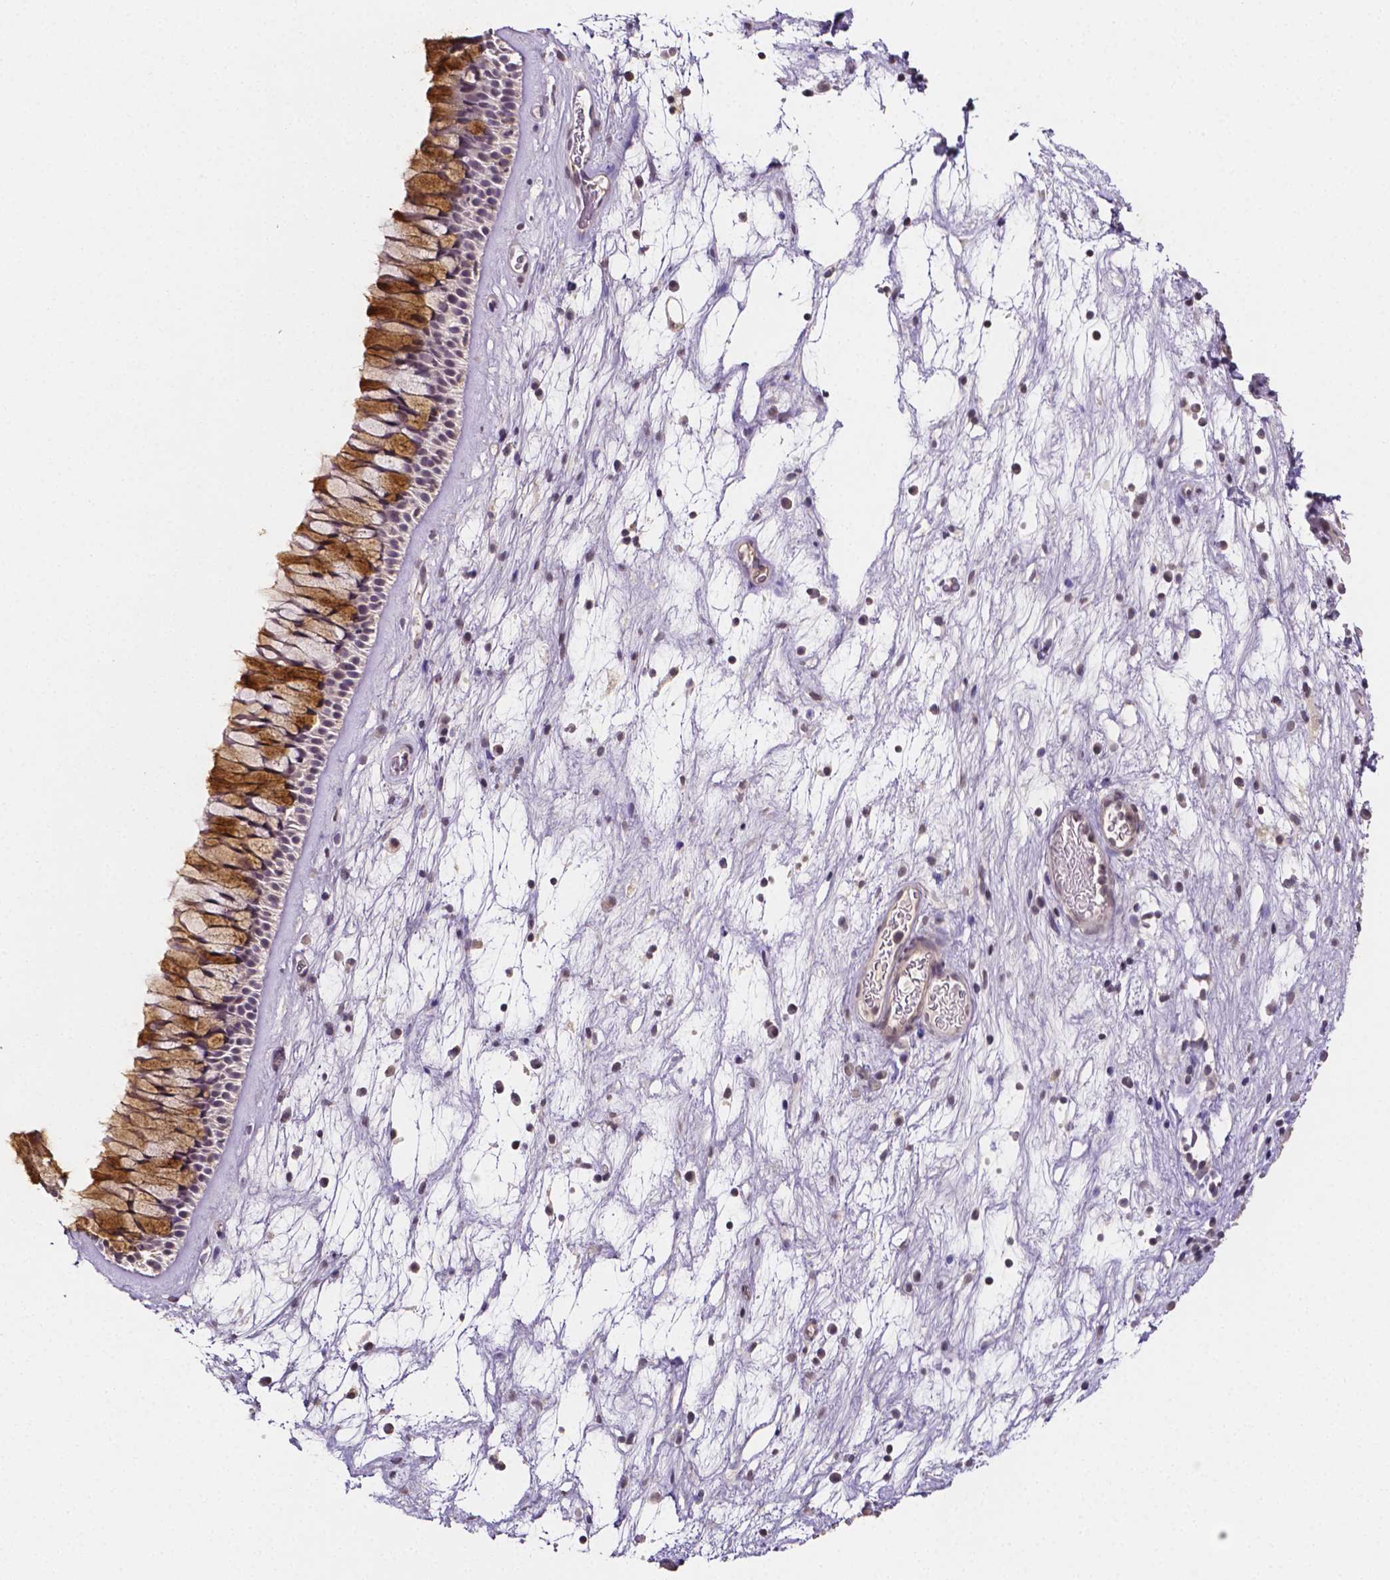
{"staining": {"intensity": "moderate", "quantity": "25%-75%", "location": "cytoplasmic/membranous"}, "tissue": "nasopharynx", "cell_type": "Respiratory epithelial cells", "image_type": "normal", "snomed": [{"axis": "morphology", "description": "Normal tissue, NOS"}, {"axis": "topography", "description": "Nasopharynx"}], "caption": "Protein analysis of benign nasopharynx shows moderate cytoplasmic/membranous positivity in about 25%-75% of respiratory epithelial cells.", "gene": "NRGN", "patient": {"sex": "male", "age": 74}}